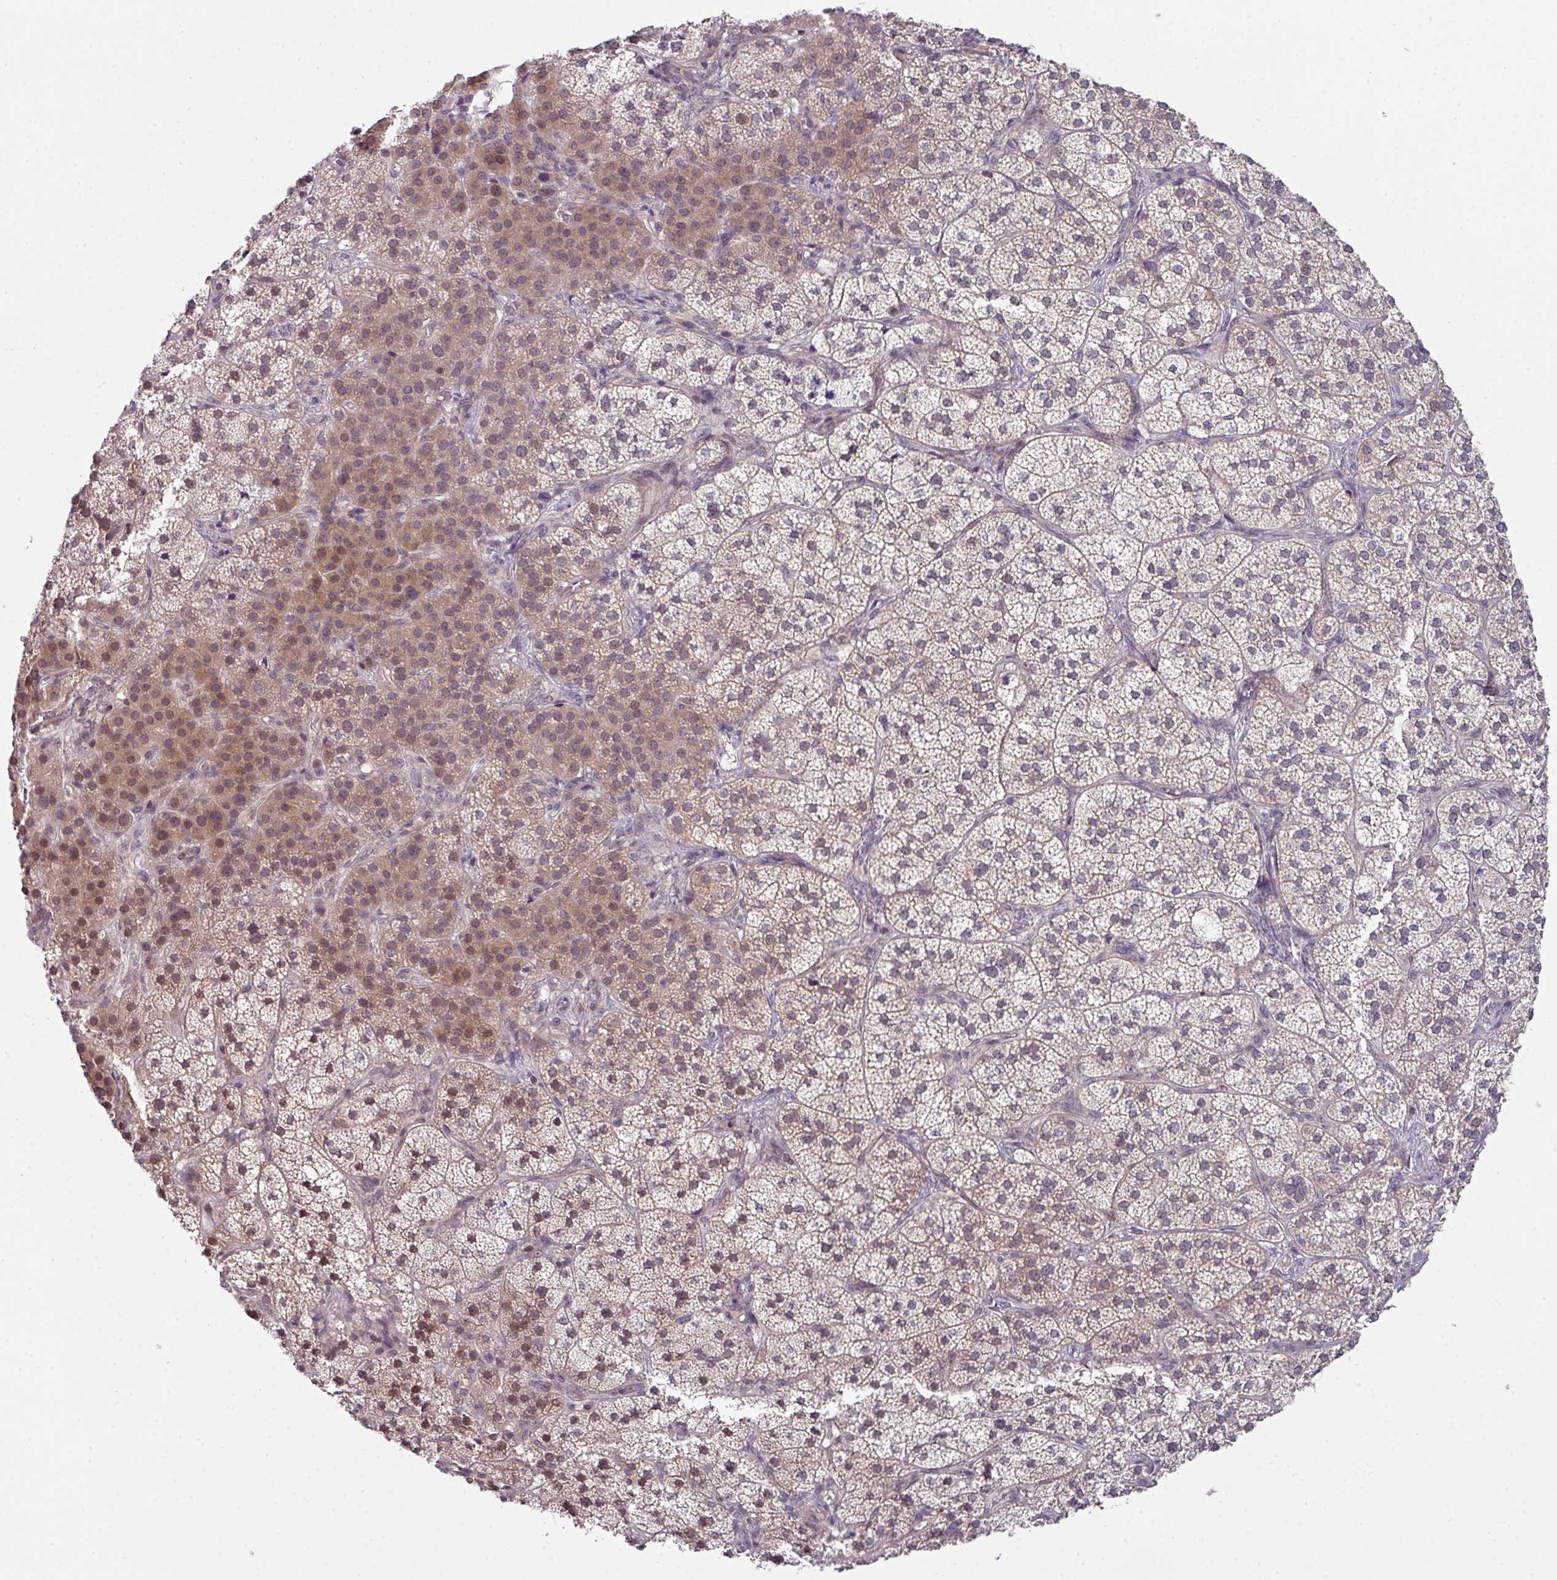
{"staining": {"intensity": "moderate", "quantity": ">75%", "location": "cytoplasmic/membranous,nuclear"}, "tissue": "adrenal gland", "cell_type": "Glandular cells", "image_type": "normal", "snomed": [{"axis": "morphology", "description": "Normal tissue, NOS"}, {"axis": "topography", "description": "Adrenal gland"}], "caption": "Protein analysis of benign adrenal gland demonstrates moderate cytoplasmic/membranous,nuclear staining in approximately >75% of glandular cells.", "gene": "STAT5A", "patient": {"sex": "female", "age": 58}}